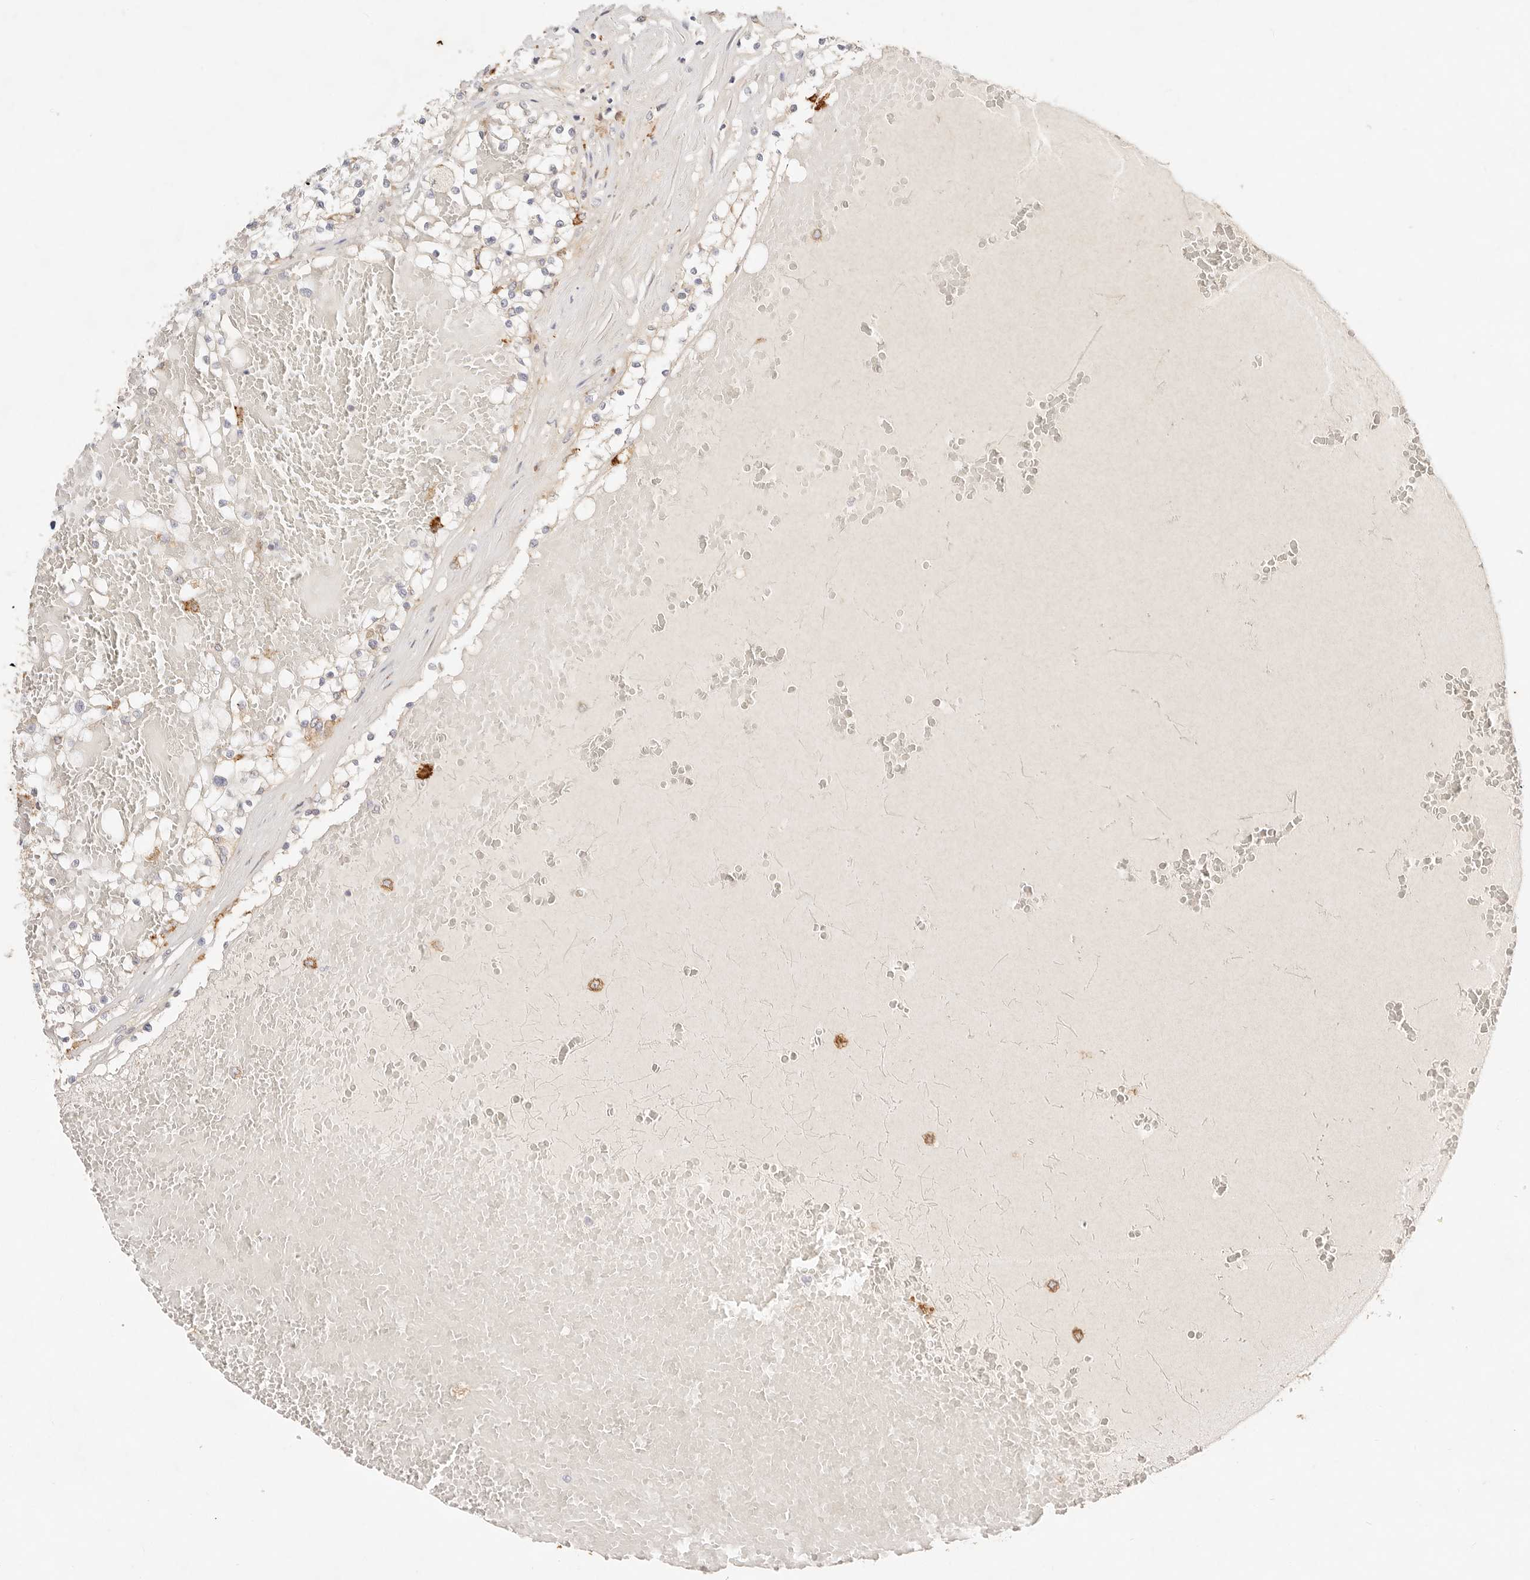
{"staining": {"intensity": "negative", "quantity": "none", "location": "none"}, "tissue": "renal cancer", "cell_type": "Tumor cells", "image_type": "cancer", "snomed": [{"axis": "morphology", "description": "Normal tissue, NOS"}, {"axis": "morphology", "description": "Adenocarcinoma, NOS"}, {"axis": "topography", "description": "Kidney"}], "caption": "Immunohistochemical staining of adenocarcinoma (renal) demonstrates no significant staining in tumor cells.", "gene": "HK2", "patient": {"sex": "male", "age": 68}}